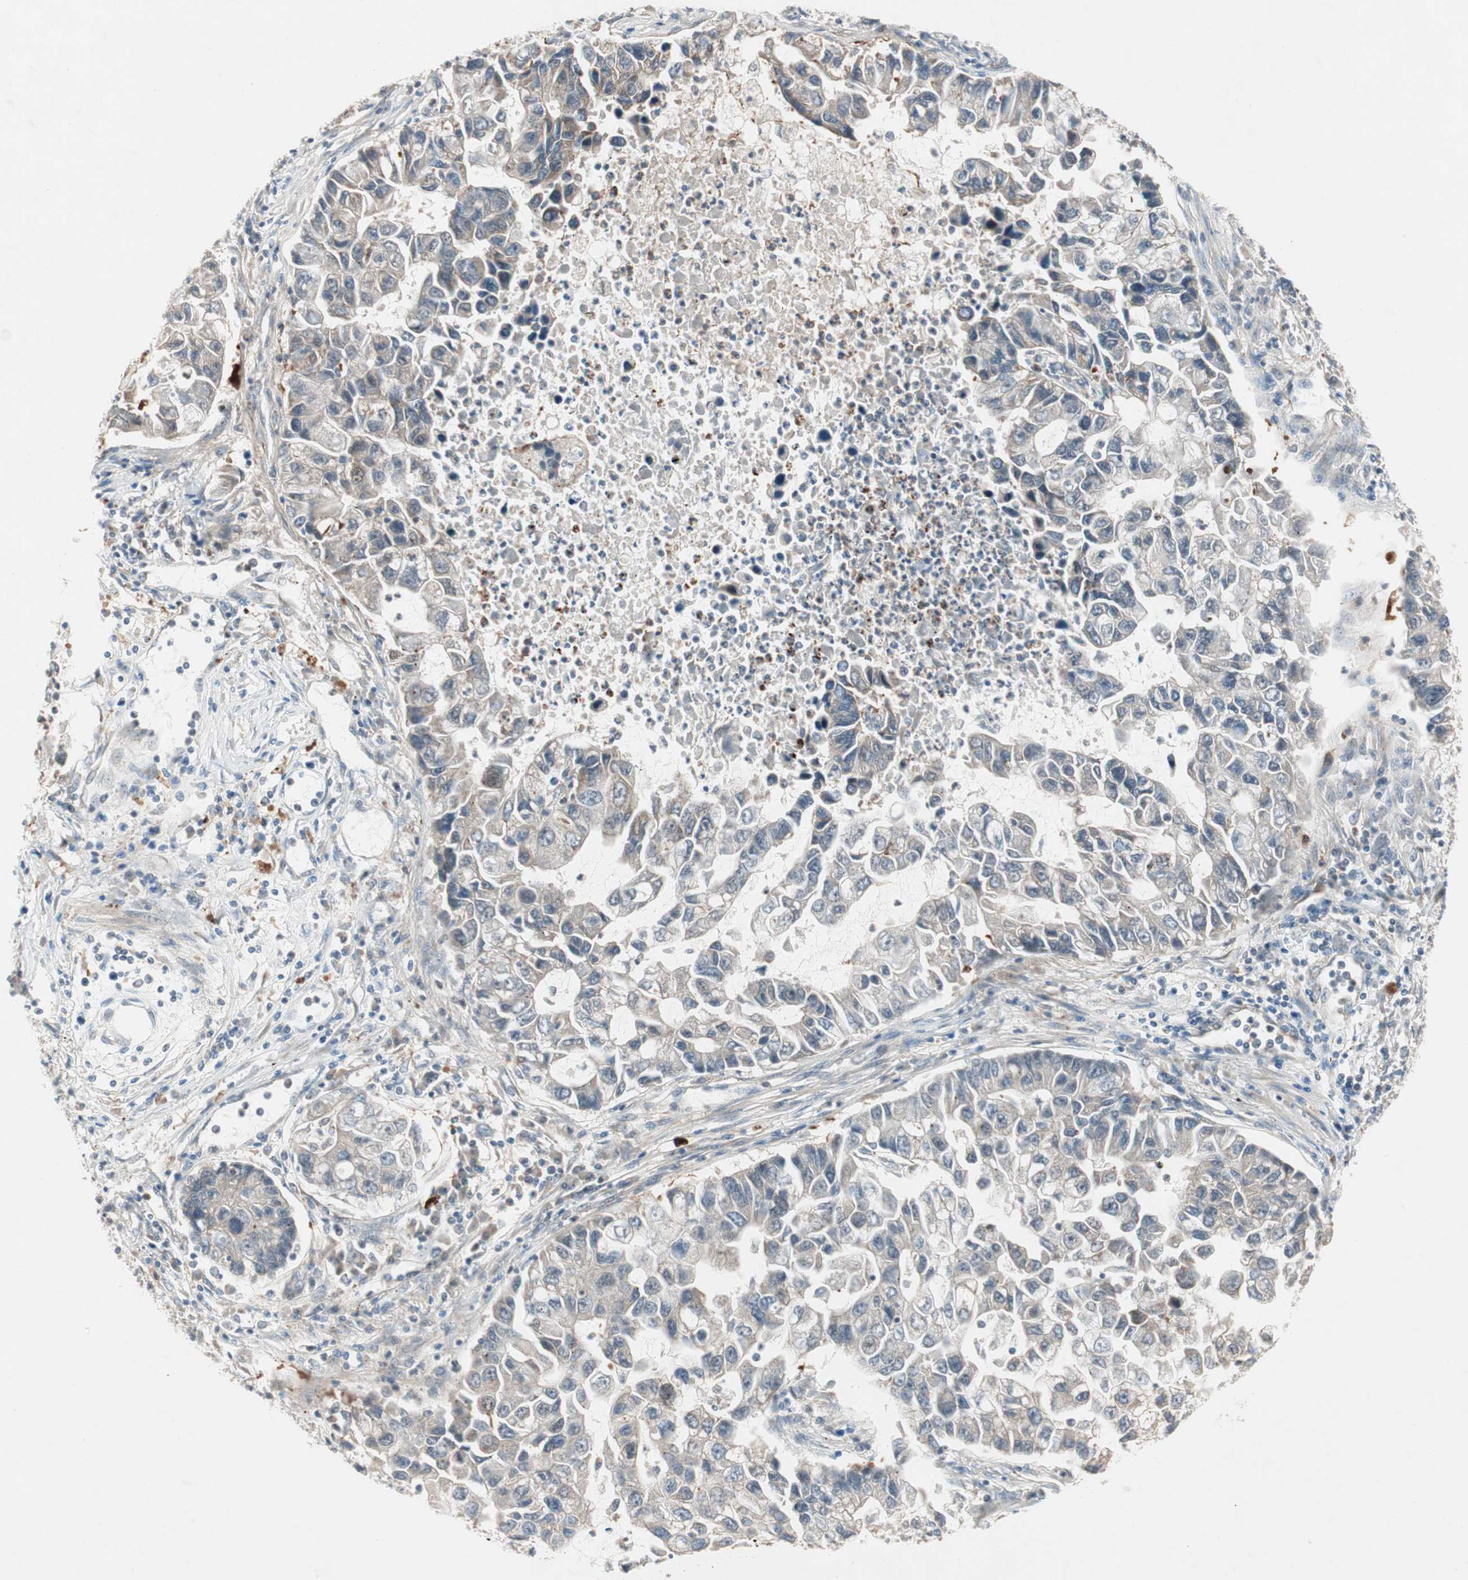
{"staining": {"intensity": "weak", "quantity": "<25%", "location": "cytoplasmic/membranous"}, "tissue": "lung cancer", "cell_type": "Tumor cells", "image_type": "cancer", "snomed": [{"axis": "morphology", "description": "Adenocarcinoma, NOS"}, {"axis": "topography", "description": "Lung"}], "caption": "A high-resolution histopathology image shows immunohistochemistry staining of lung cancer (adenocarcinoma), which displays no significant expression in tumor cells.", "gene": "PGBD1", "patient": {"sex": "female", "age": 51}}